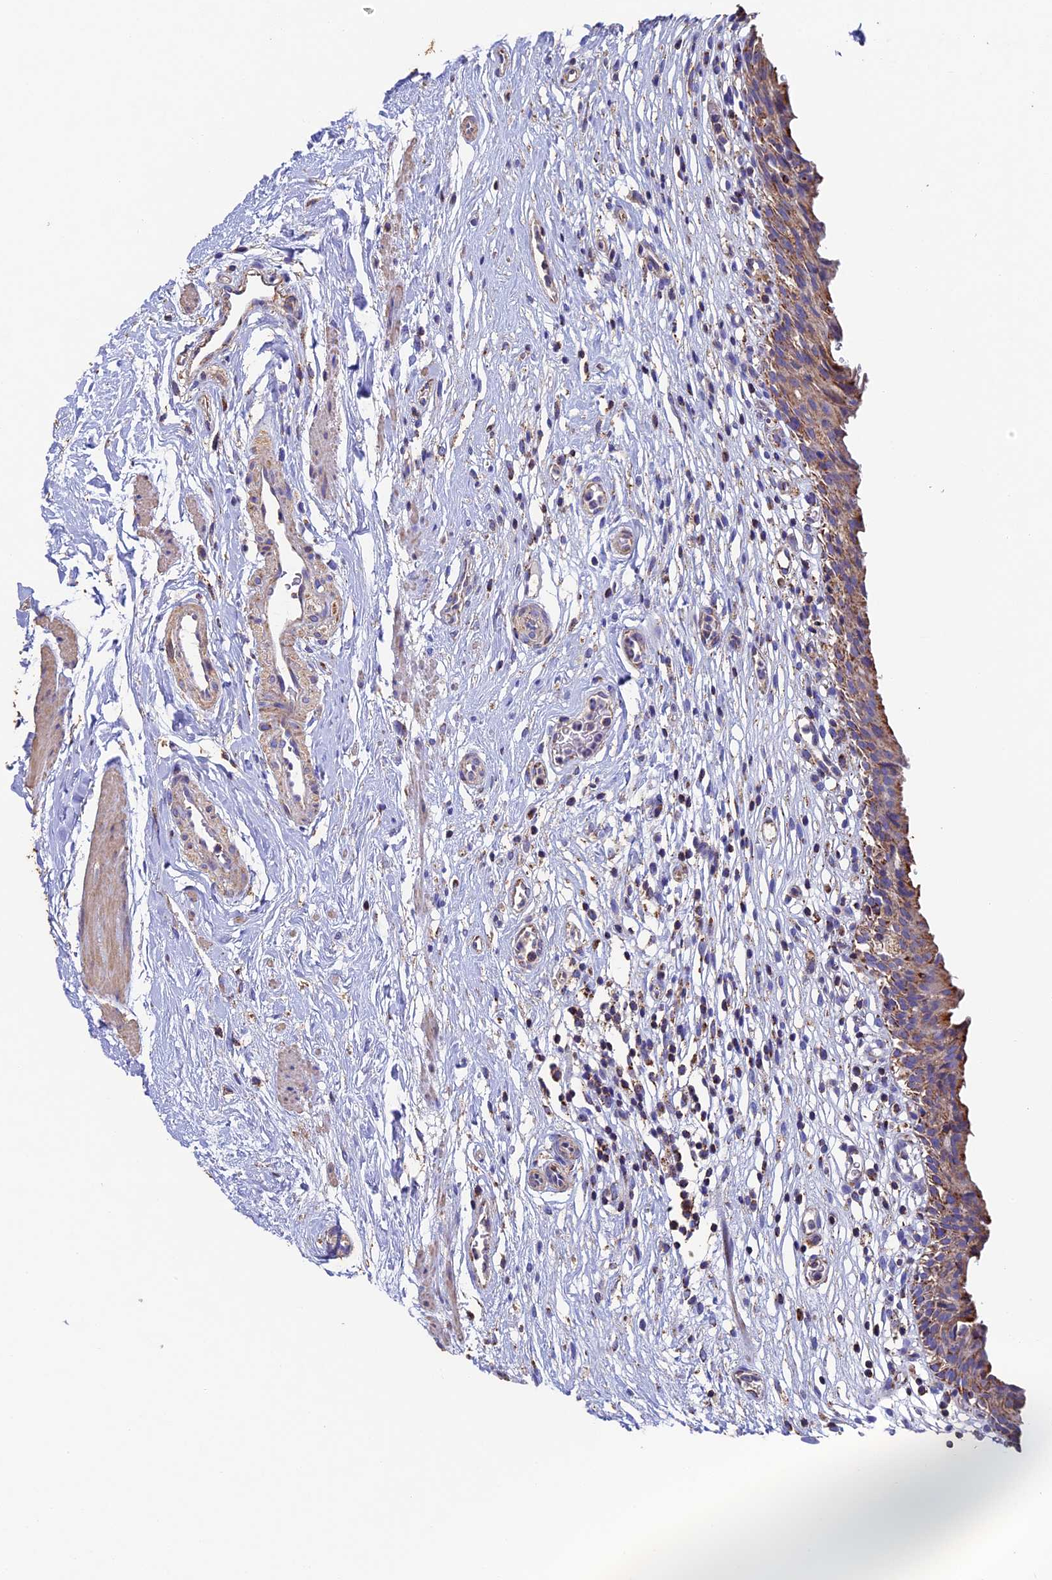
{"staining": {"intensity": "moderate", "quantity": ">75%", "location": "cytoplasmic/membranous"}, "tissue": "urinary bladder", "cell_type": "Urothelial cells", "image_type": "normal", "snomed": [{"axis": "morphology", "description": "Normal tissue, NOS"}, {"axis": "morphology", "description": "Inflammation, NOS"}, {"axis": "topography", "description": "Urinary bladder"}], "caption": "Protein analysis of normal urinary bladder reveals moderate cytoplasmic/membranous expression in approximately >75% of urothelial cells. Using DAB (3,3'-diaminobenzidine) (brown) and hematoxylin (blue) stains, captured at high magnification using brightfield microscopy.", "gene": "ADAT1", "patient": {"sex": "male", "age": 63}}